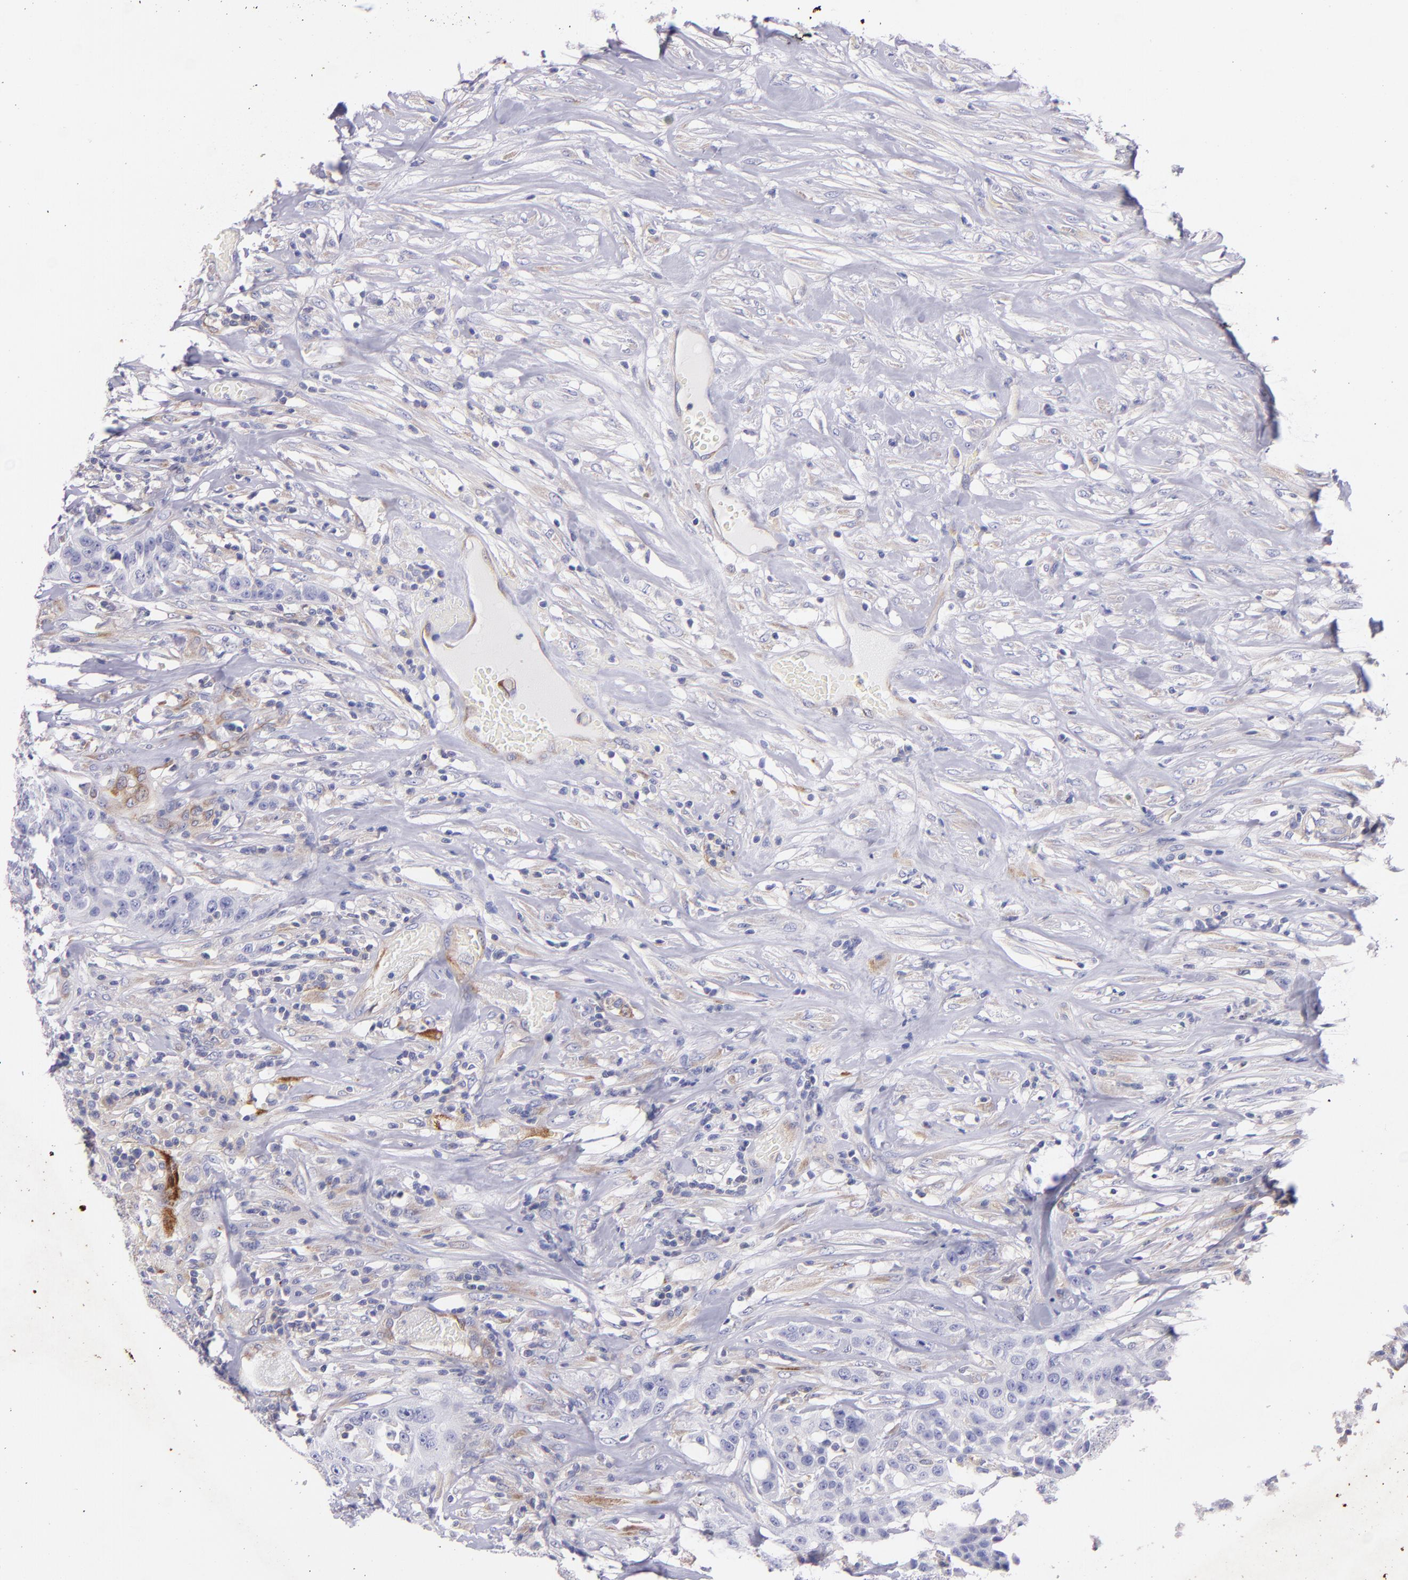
{"staining": {"intensity": "moderate", "quantity": "<25%", "location": "cytoplasmic/membranous"}, "tissue": "urothelial cancer", "cell_type": "Tumor cells", "image_type": "cancer", "snomed": [{"axis": "morphology", "description": "Urothelial carcinoma, High grade"}, {"axis": "topography", "description": "Urinary bladder"}], "caption": "Protein expression analysis of urothelial carcinoma (high-grade) displays moderate cytoplasmic/membranous expression in approximately <25% of tumor cells.", "gene": "RET", "patient": {"sex": "male", "age": 74}}